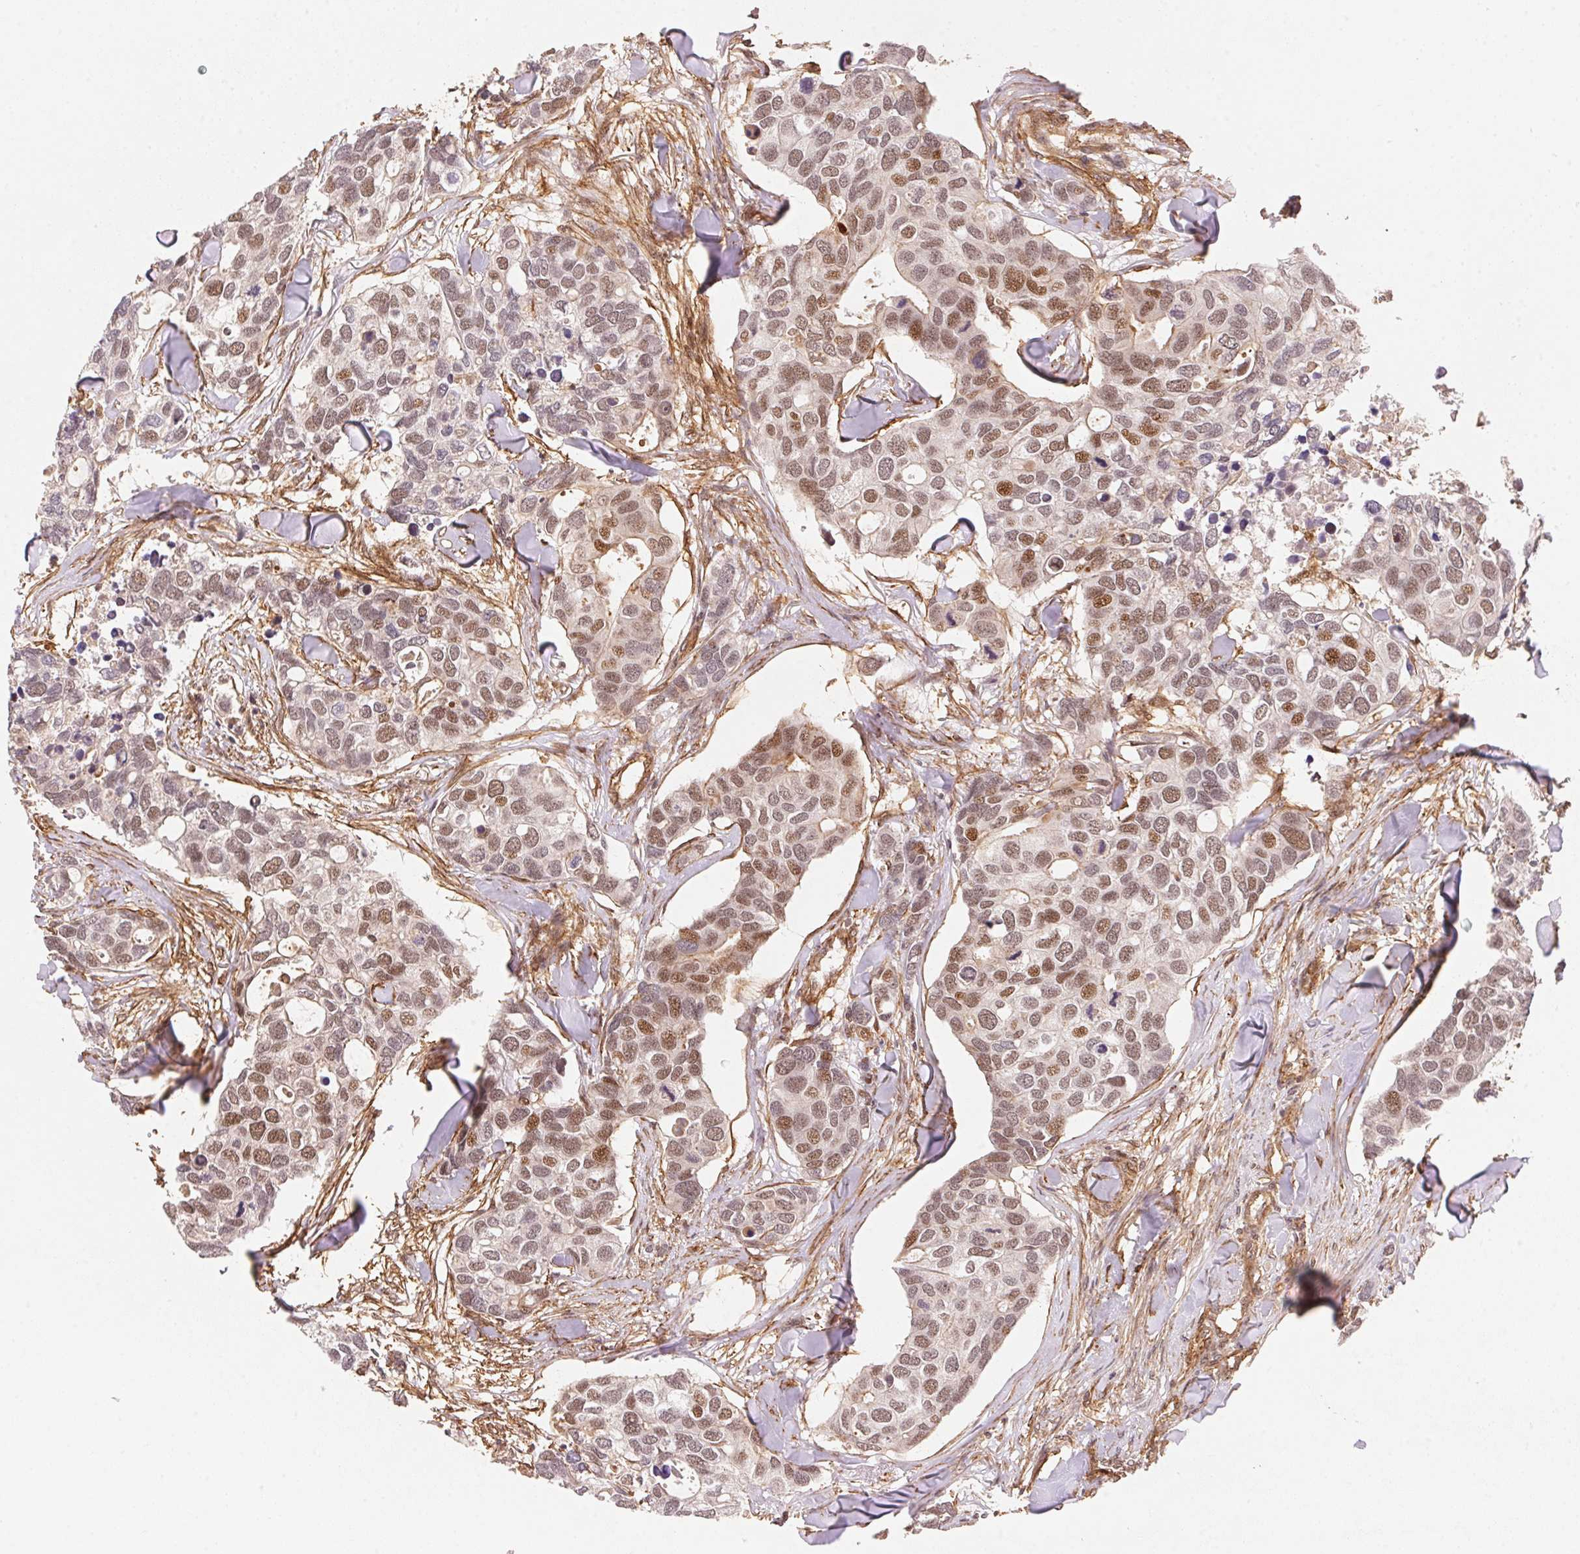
{"staining": {"intensity": "moderate", "quantity": "25%-75%", "location": "nuclear"}, "tissue": "breast cancer", "cell_type": "Tumor cells", "image_type": "cancer", "snomed": [{"axis": "morphology", "description": "Duct carcinoma"}, {"axis": "topography", "description": "Breast"}], "caption": "DAB immunohistochemical staining of human breast cancer (invasive ductal carcinoma) reveals moderate nuclear protein positivity in about 25%-75% of tumor cells.", "gene": "TNIP2", "patient": {"sex": "female", "age": 83}}